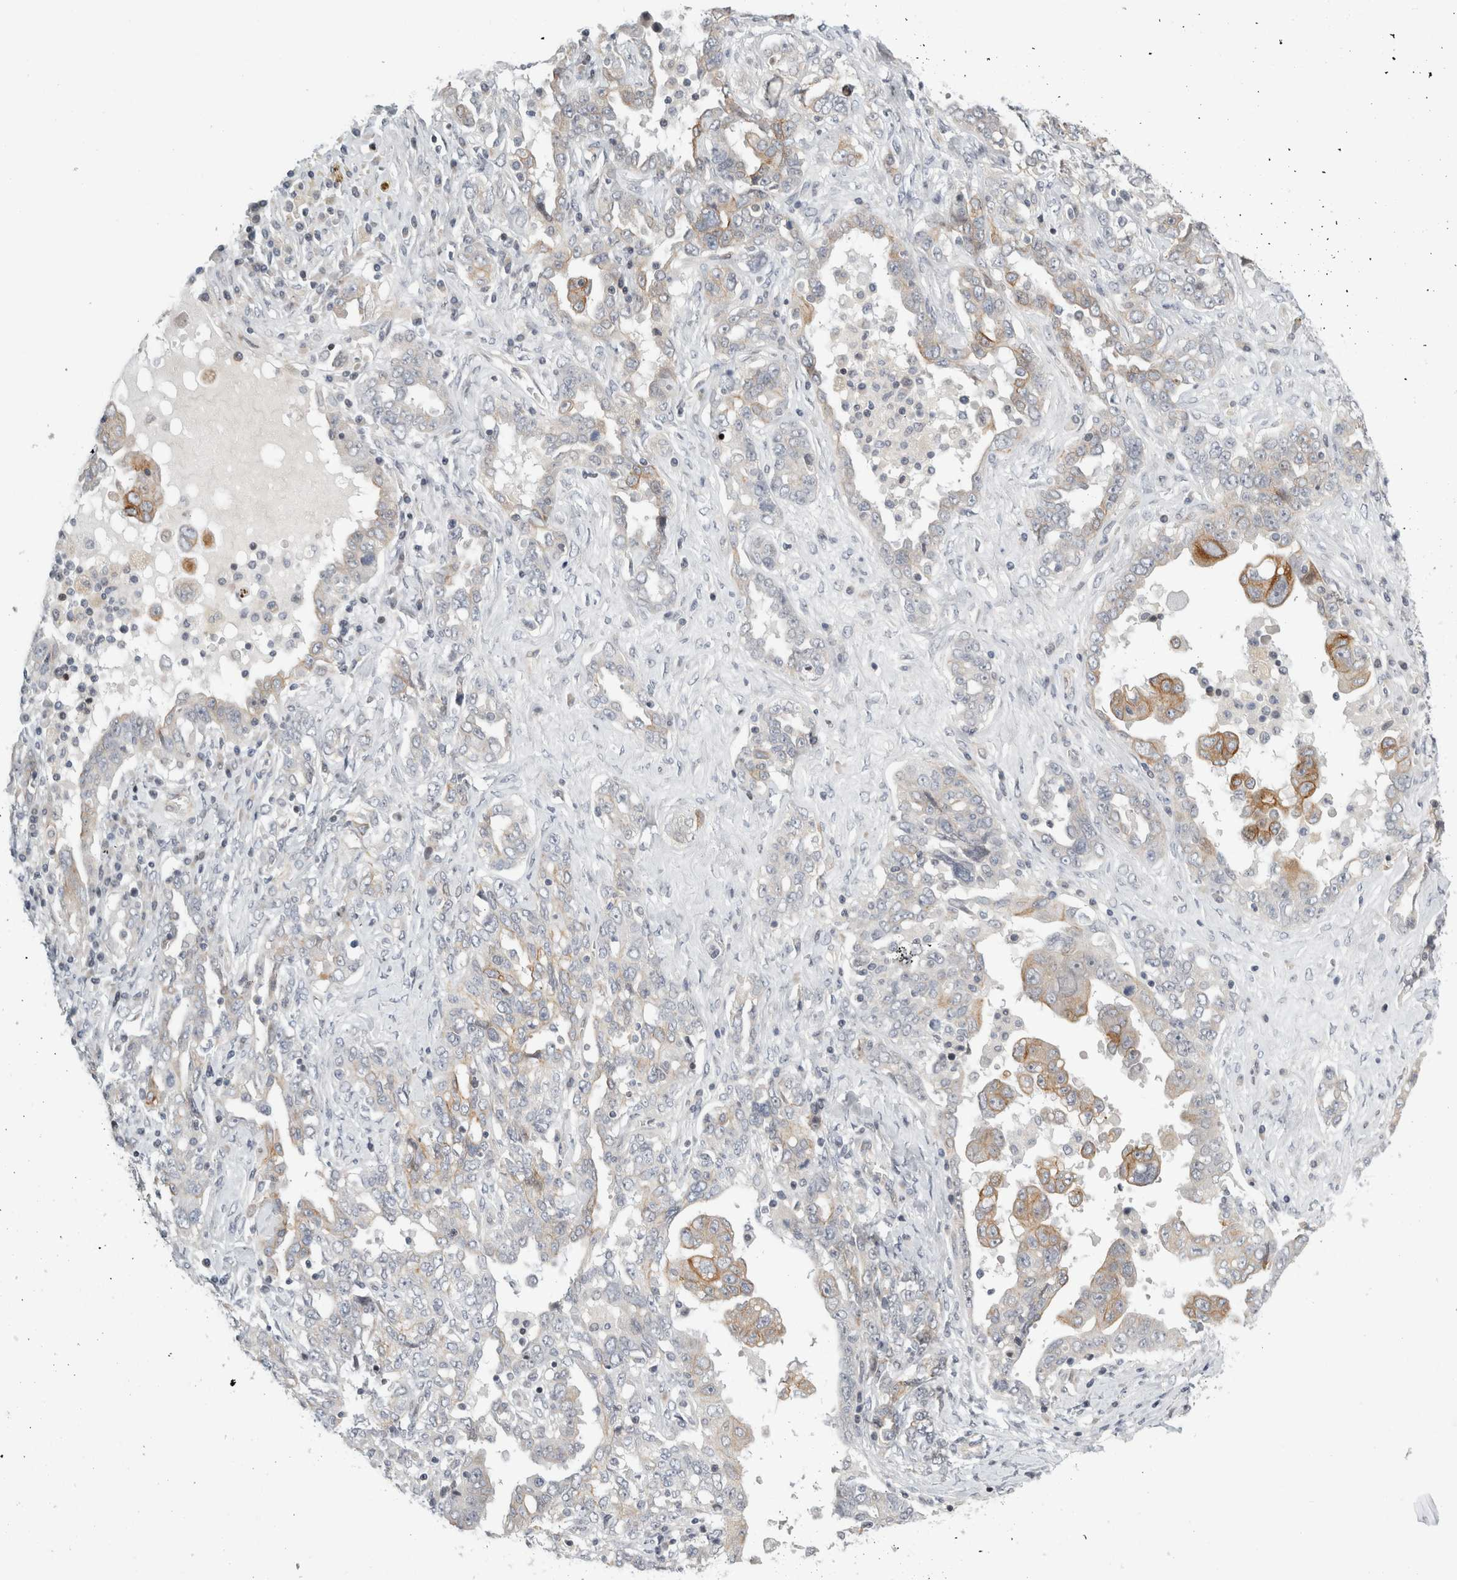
{"staining": {"intensity": "weak", "quantity": "25%-75%", "location": "cytoplasmic/membranous"}, "tissue": "ovarian cancer", "cell_type": "Tumor cells", "image_type": "cancer", "snomed": [{"axis": "morphology", "description": "Carcinoma, endometroid"}, {"axis": "topography", "description": "Ovary"}], "caption": "Human ovarian endometroid carcinoma stained with a brown dye displays weak cytoplasmic/membranous positive positivity in approximately 25%-75% of tumor cells.", "gene": "UTP25", "patient": {"sex": "female", "age": 62}}